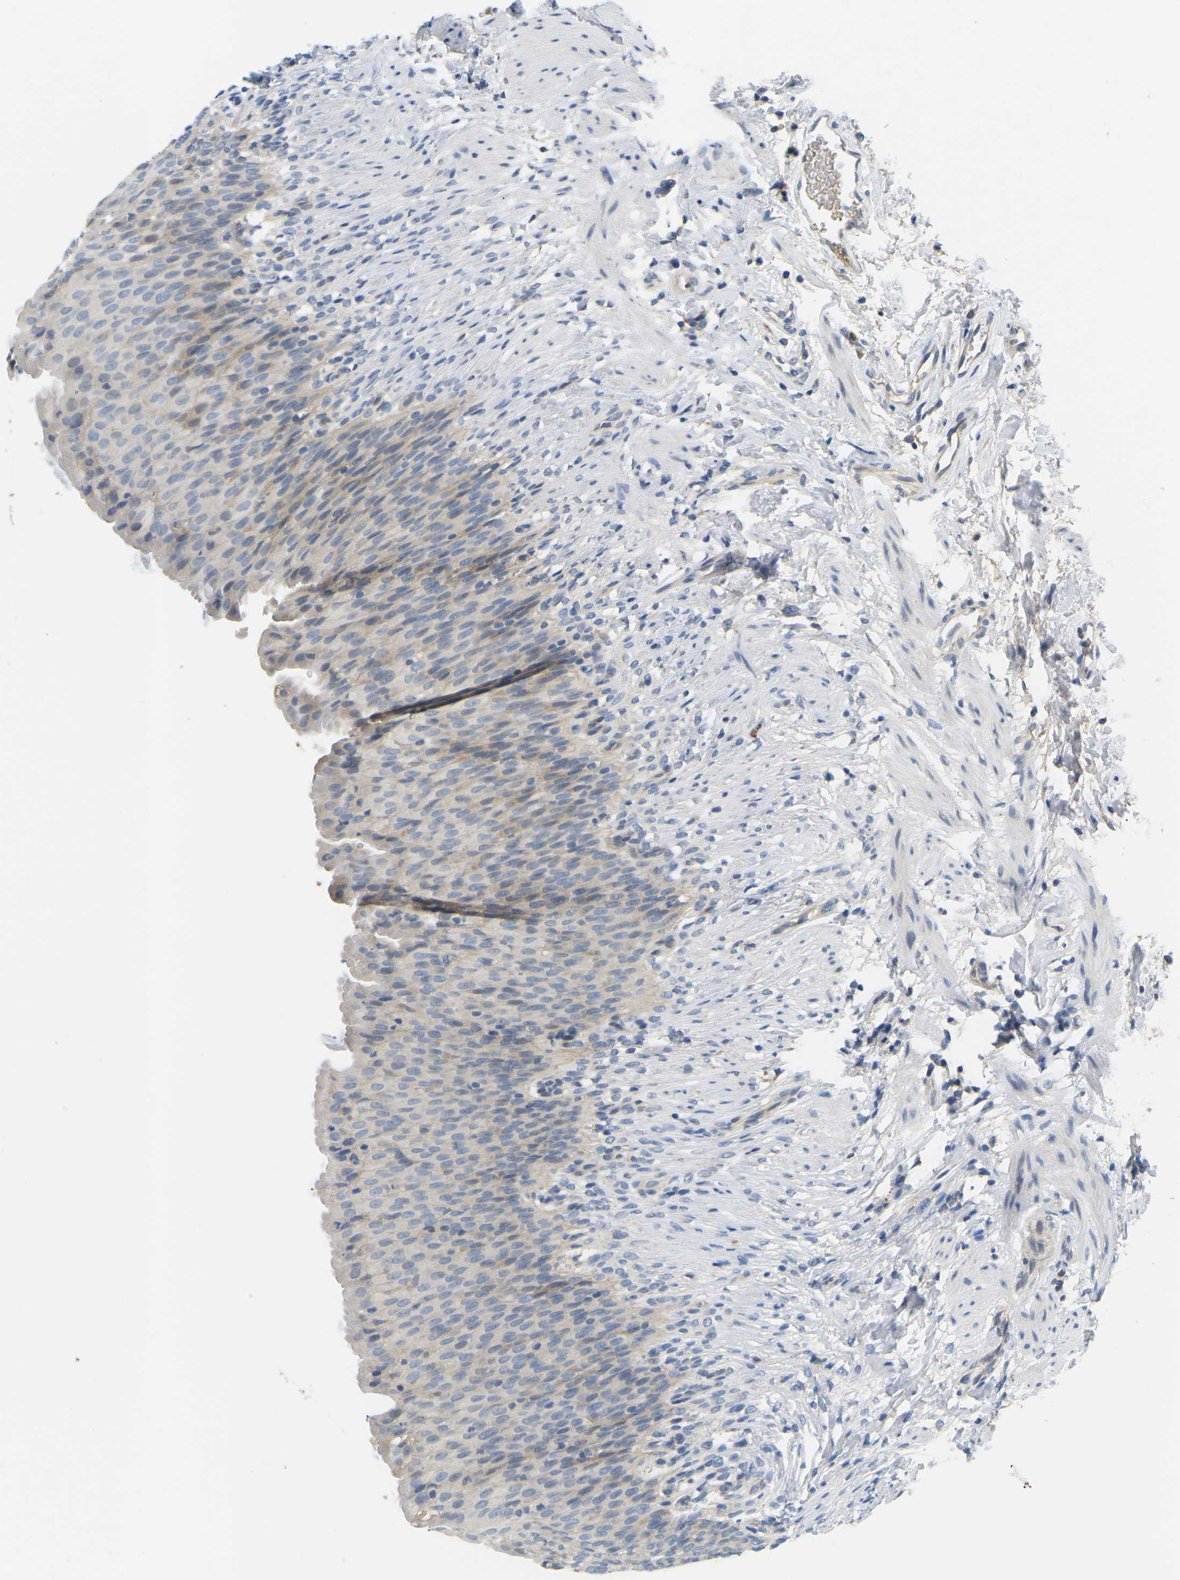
{"staining": {"intensity": "negative", "quantity": "none", "location": "none"}, "tissue": "urinary bladder", "cell_type": "Urothelial cells", "image_type": "normal", "snomed": [{"axis": "morphology", "description": "Normal tissue, NOS"}, {"axis": "topography", "description": "Urinary bladder"}], "caption": "DAB (3,3'-diaminobenzidine) immunohistochemical staining of unremarkable human urinary bladder shows no significant expression in urothelial cells. (Brightfield microscopy of DAB (3,3'-diaminobenzidine) immunohistochemistry at high magnification).", "gene": "EVA1C", "patient": {"sex": "female", "age": 79}}